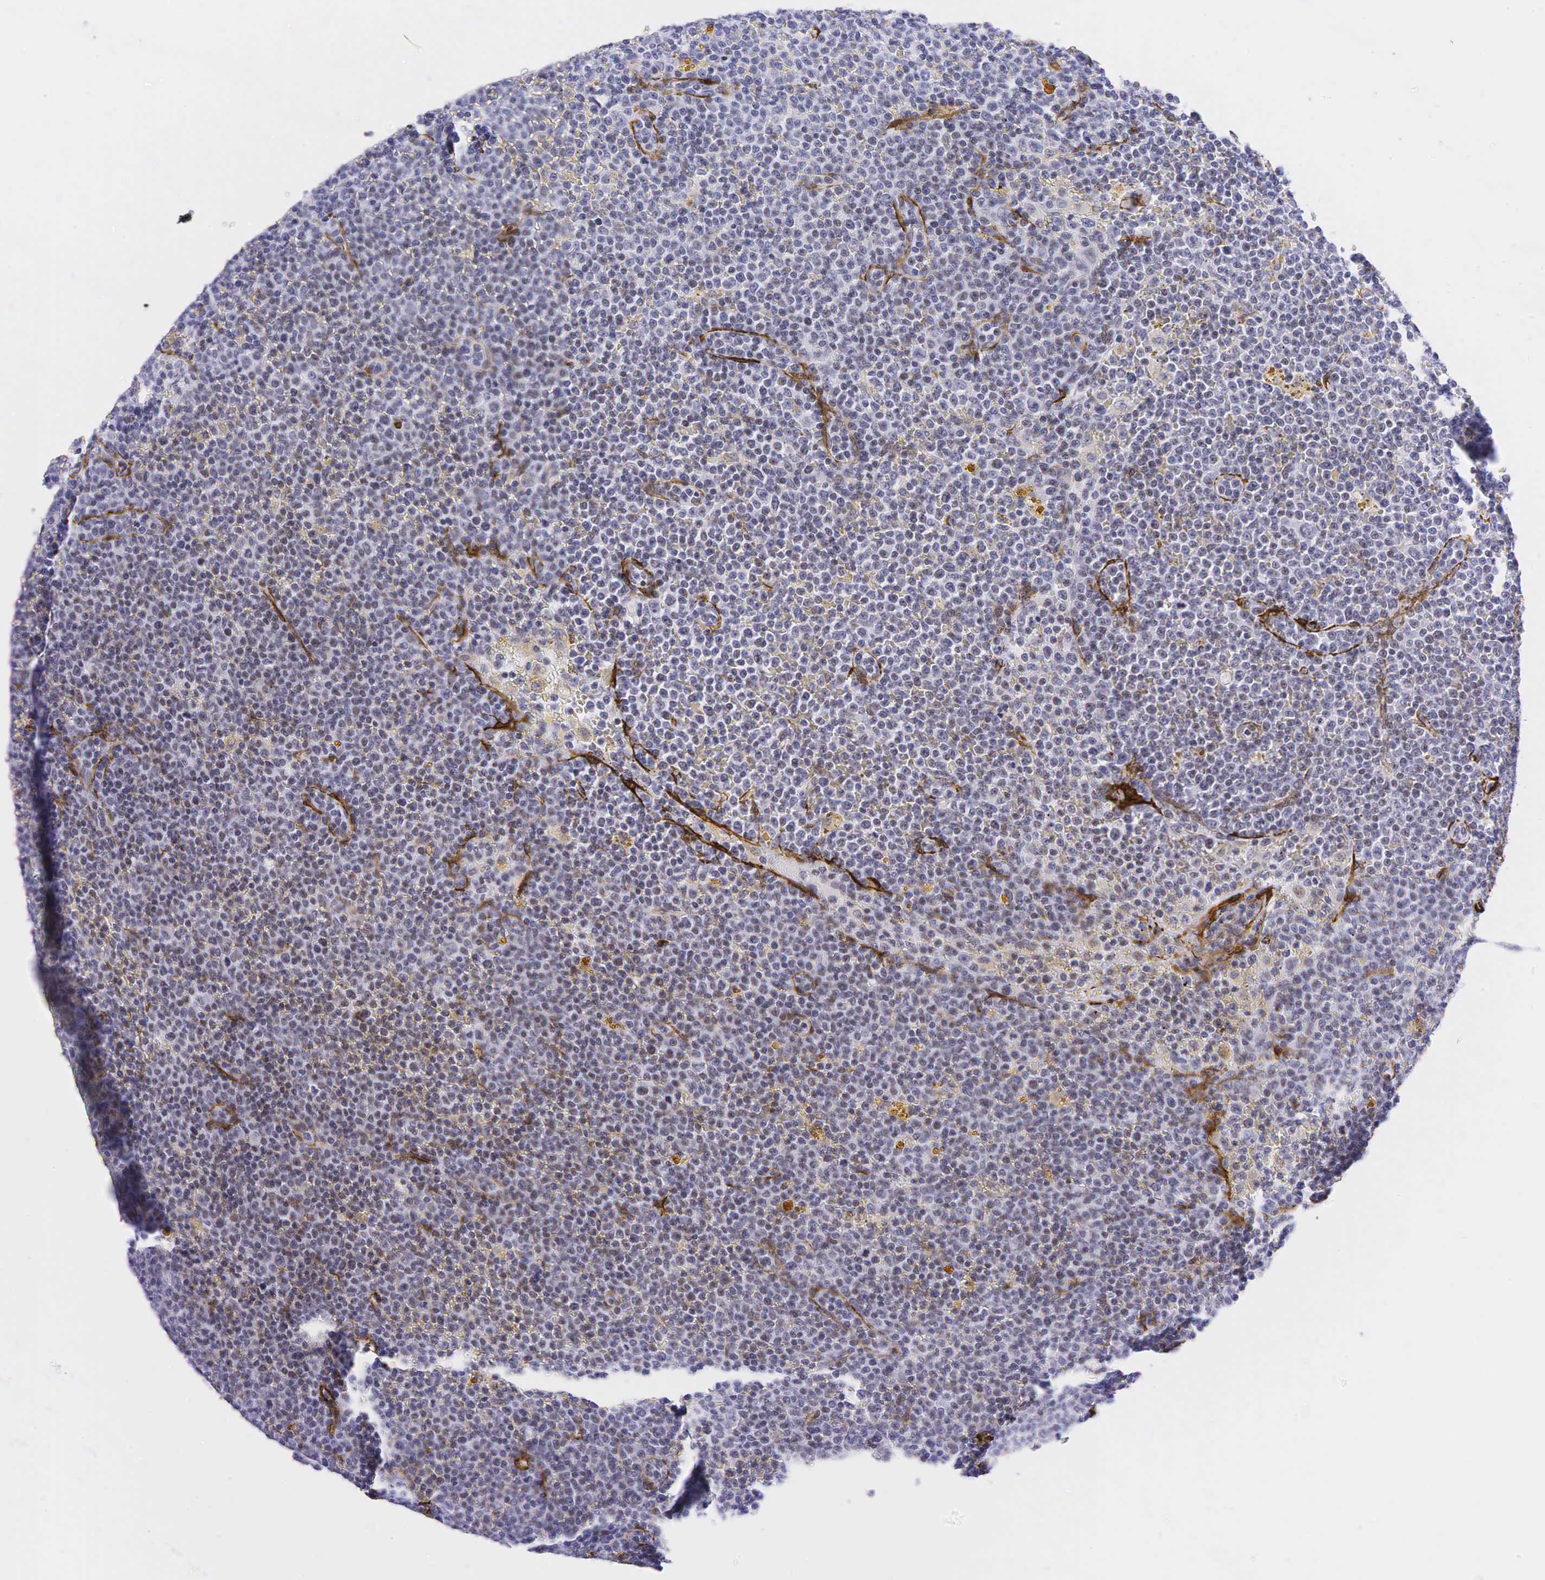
{"staining": {"intensity": "negative", "quantity": "none", "location": "none"}, "tissue": "lymphoma", "cell_type": "Tumor cells", "image_type": "cancer", "snomed": [{"axis": "morphology", "description": "Malignant lymphoma, non-Hodgkin's type, Low grade"}, {"axis": "topography", "description": "Lymph node"}], "caption": "Tumor cells are negative for brown protein staining in lymphoma.", "gene": "ACTA2", "patient": {"sex": "male", "age": 50}}